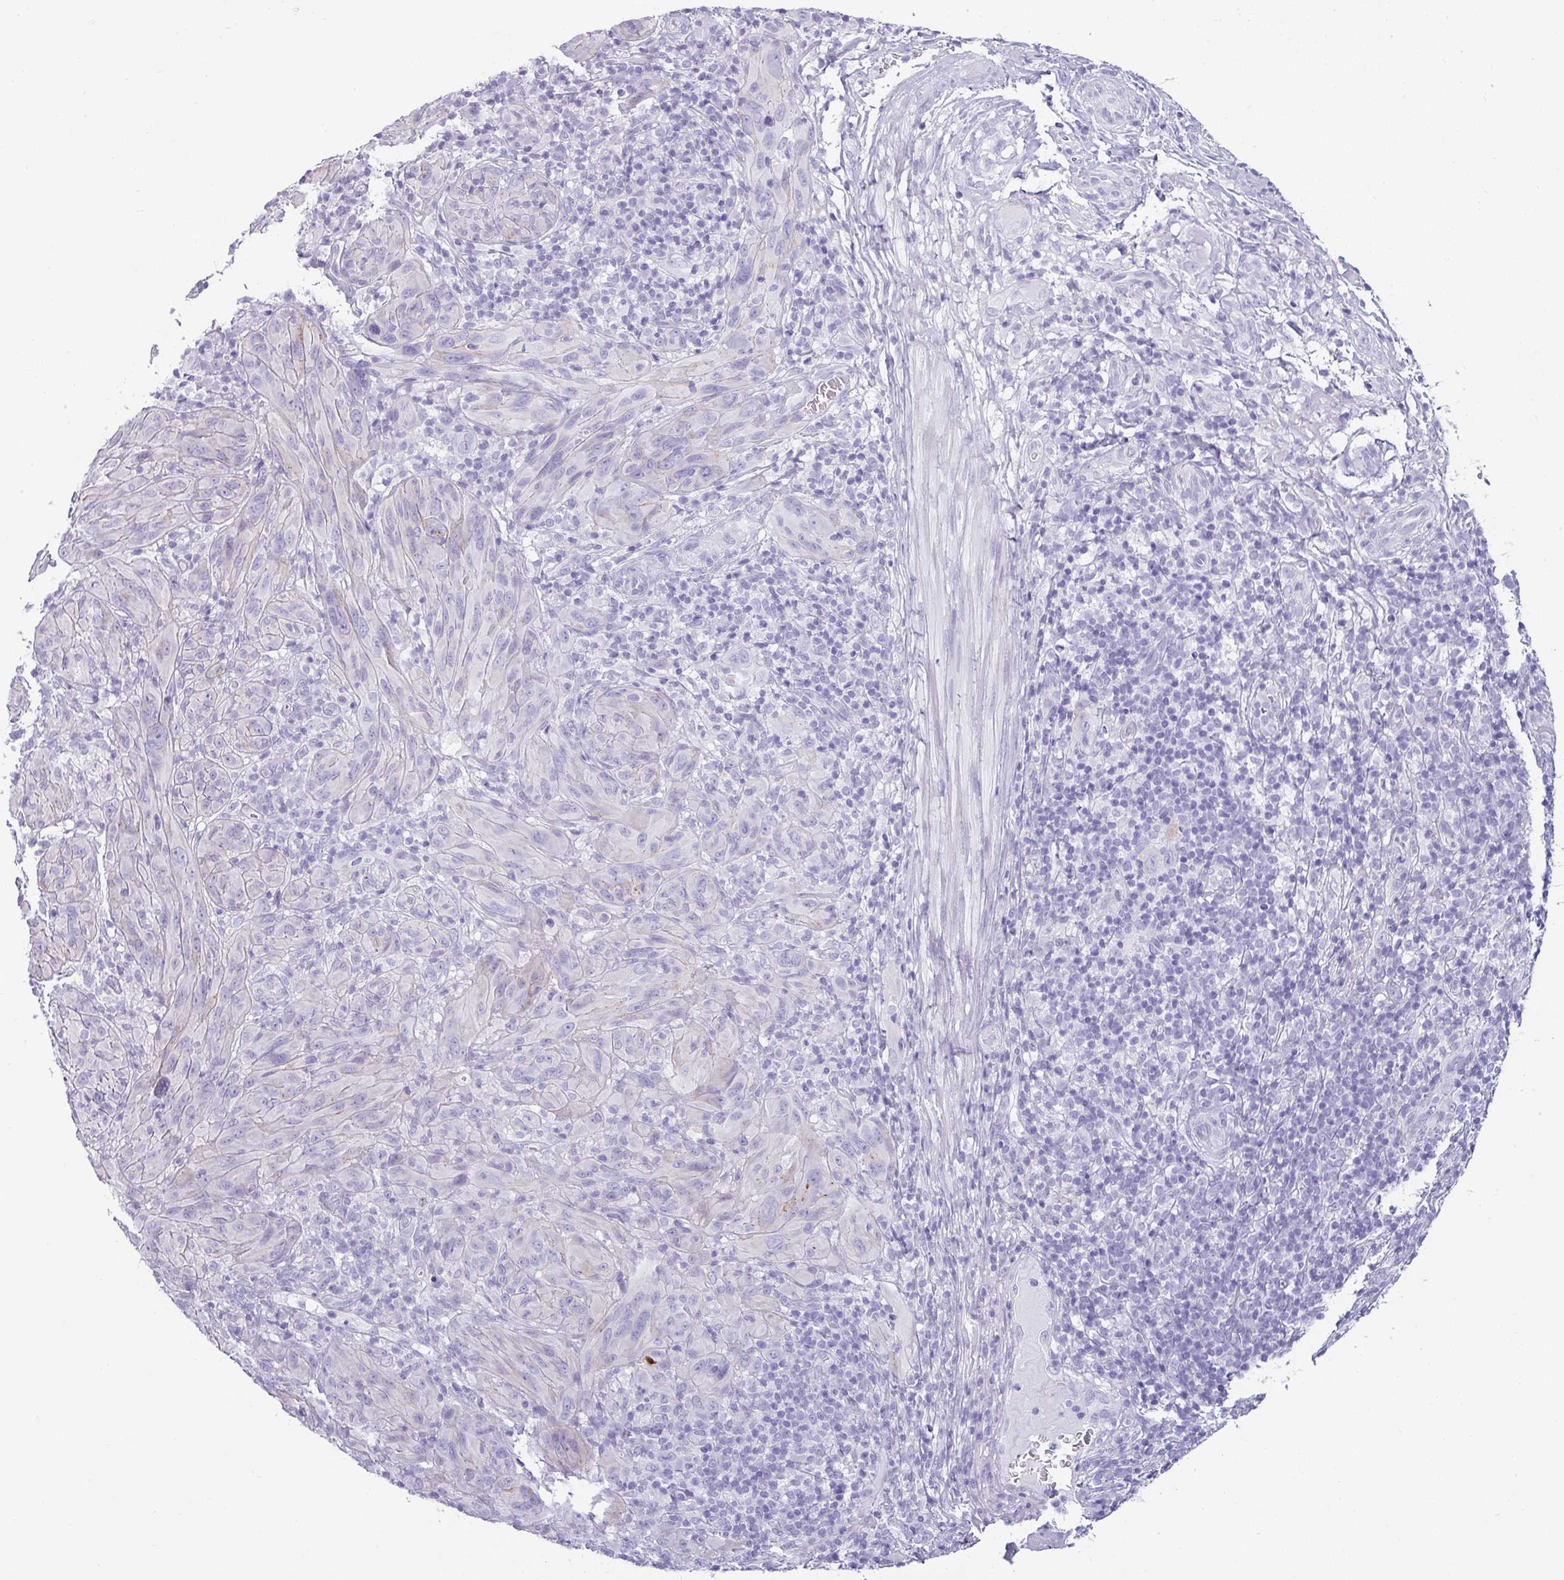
{"staining": {"intensity": "negative", "quantity": "none", "location": "none"}, "tissue": "melanoma", "cell_type": "Tumor cells", "image_type": "cancer", "snomed": [{"axis": "morphology", "description": "Malignant melanoma, NOS"}, {"axis": "topography", "description": "Skin of head"}], "caption": "DAB immunohistochemical staining of melanoma demonstrates no significant positivity in tumor cells.", "gene": "VCY1B", "patient": {"sex": "male", "age": 96}}